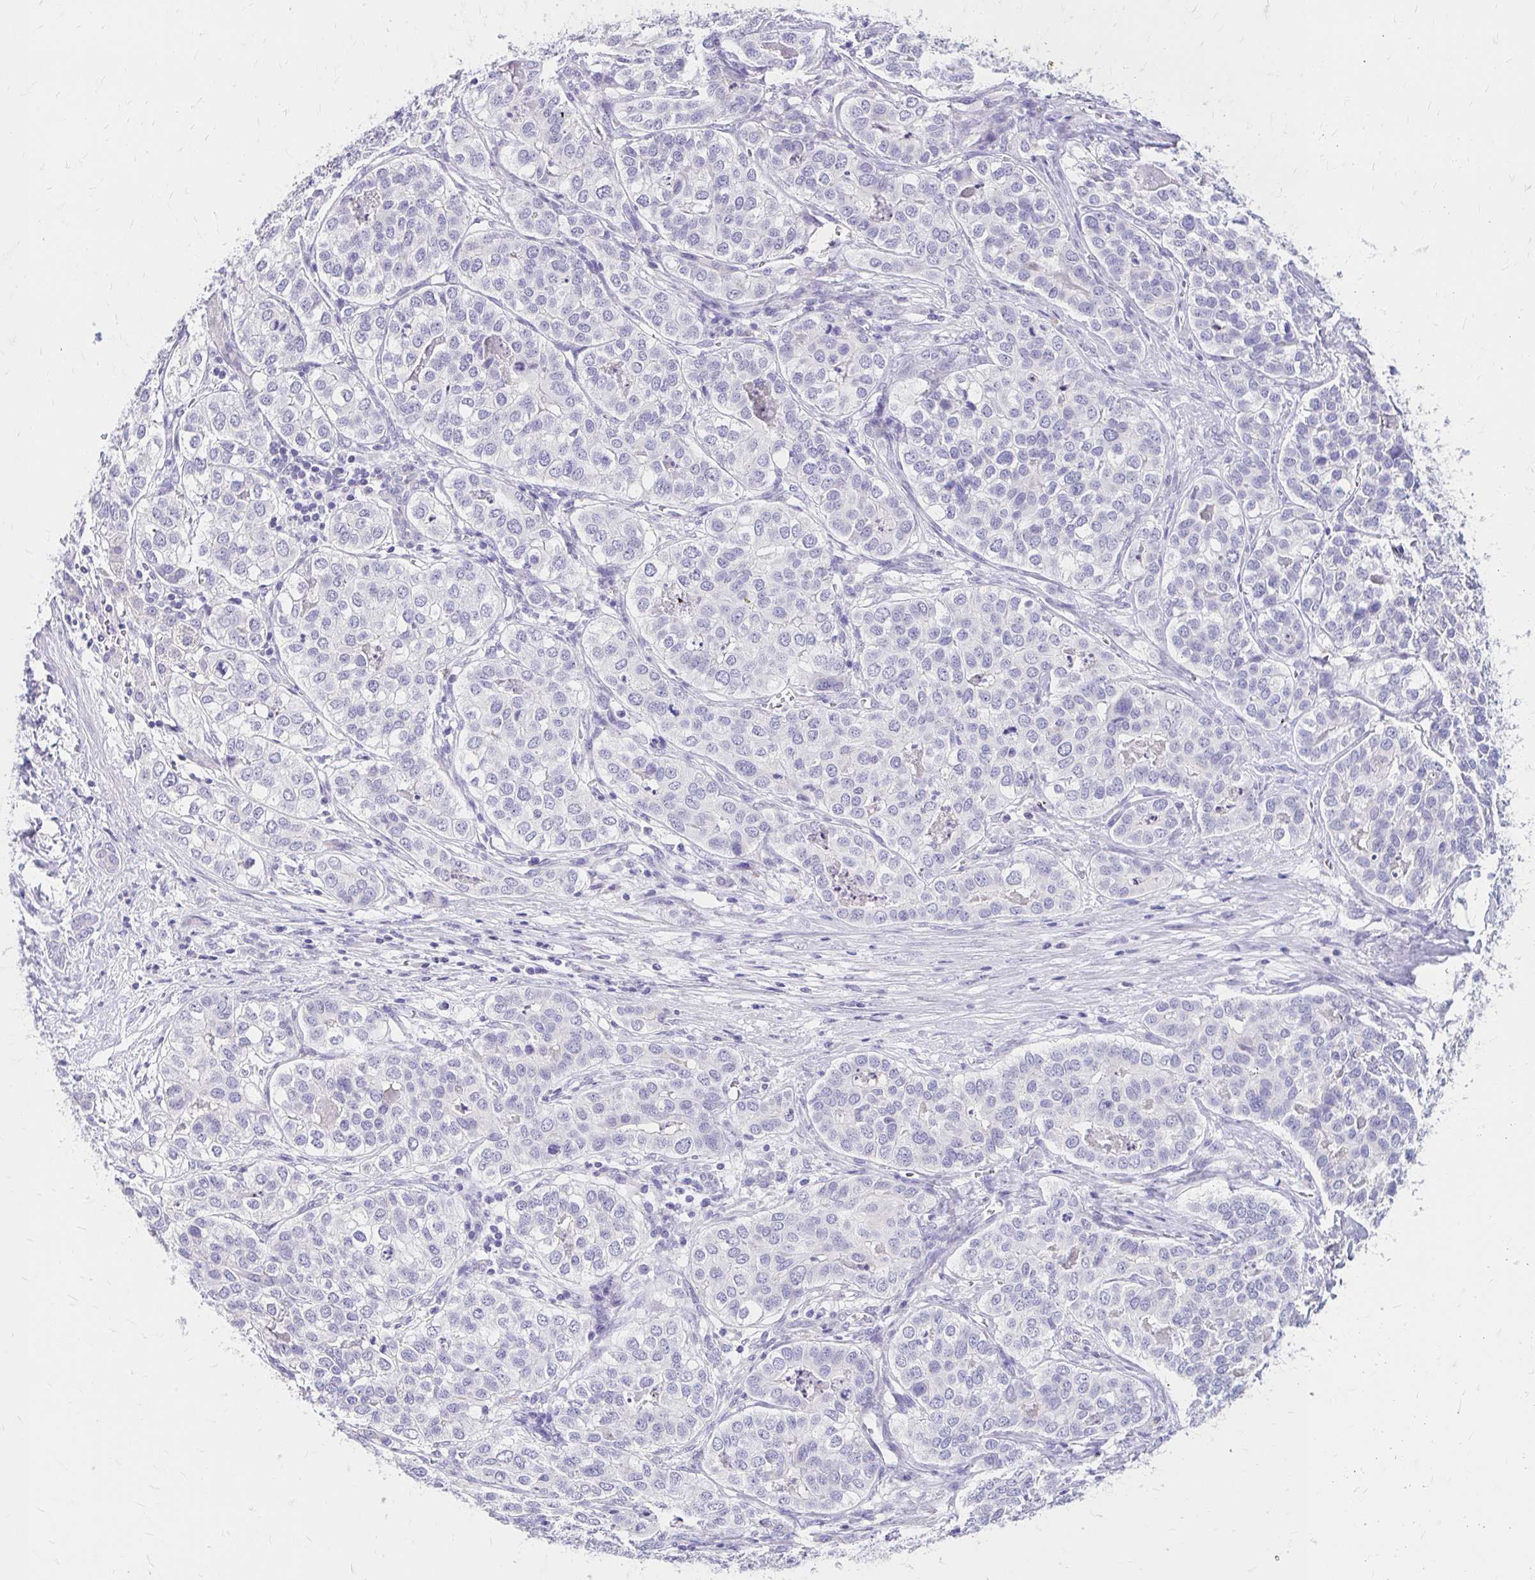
{"staining": {"intensity": "negative", "quantity": "none", "location": "none"}, "tissue": "liver cancer", "cell_type": "Tumor cells", "image_type": "cancer", "snomed": [{"axis": "morphology", "description": "Cholangiocarcinoma"}, {"axis": "topography", "description": "Liver"}], "caption": "DAB immunohistochemical staining of liver cancer reveals no significant positivity in tumor cells.", "gene": "AZGP1", "patient": {"sex": "male", "age": 56}}